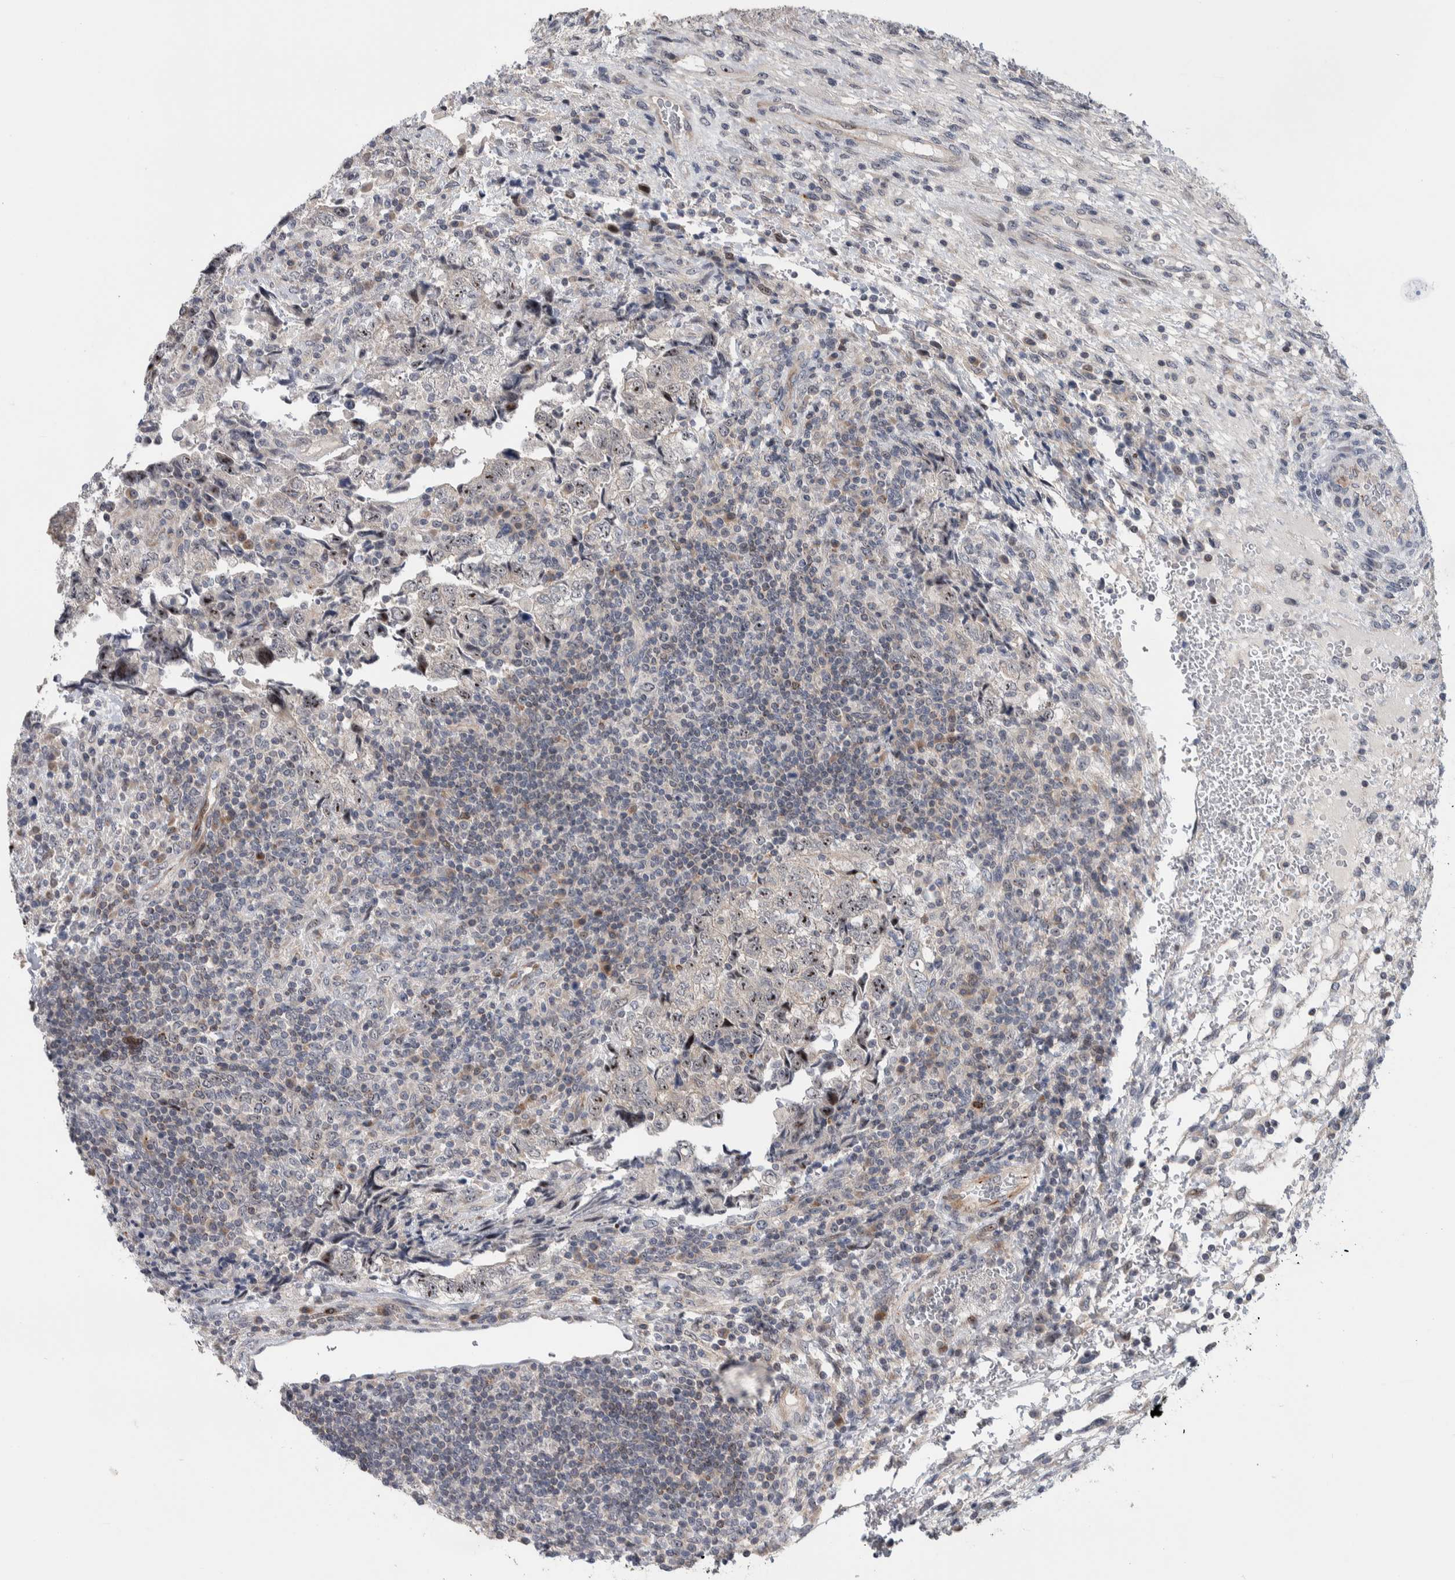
{"staining": {"intensity": "strong", "quantity": "25%-75%", "location": "nuclear"}, "tissue": "testis cancer", "cell_type": "Tumor cells", "image_type": "cancer", "snomed": [{"axis": "morphology", "description": "Normal tissue, NOS"}, {"axis": "morphology", "description": "Carcinoma, Embryonal, NOS"}, {"axis": "topography", "description": "Testis"}], "caption": "Tumor cells demonstrate high levels of strong nuclear expression in approximately 25%-75% of cells in embryonal carcinoma (testis). Using DAB (brown) and hematoxylin (blue) stains, captured at high magnification using brightfield microscopy.", "gene": "PRRG4", "patient": {"sex": "male", "age": 36}}